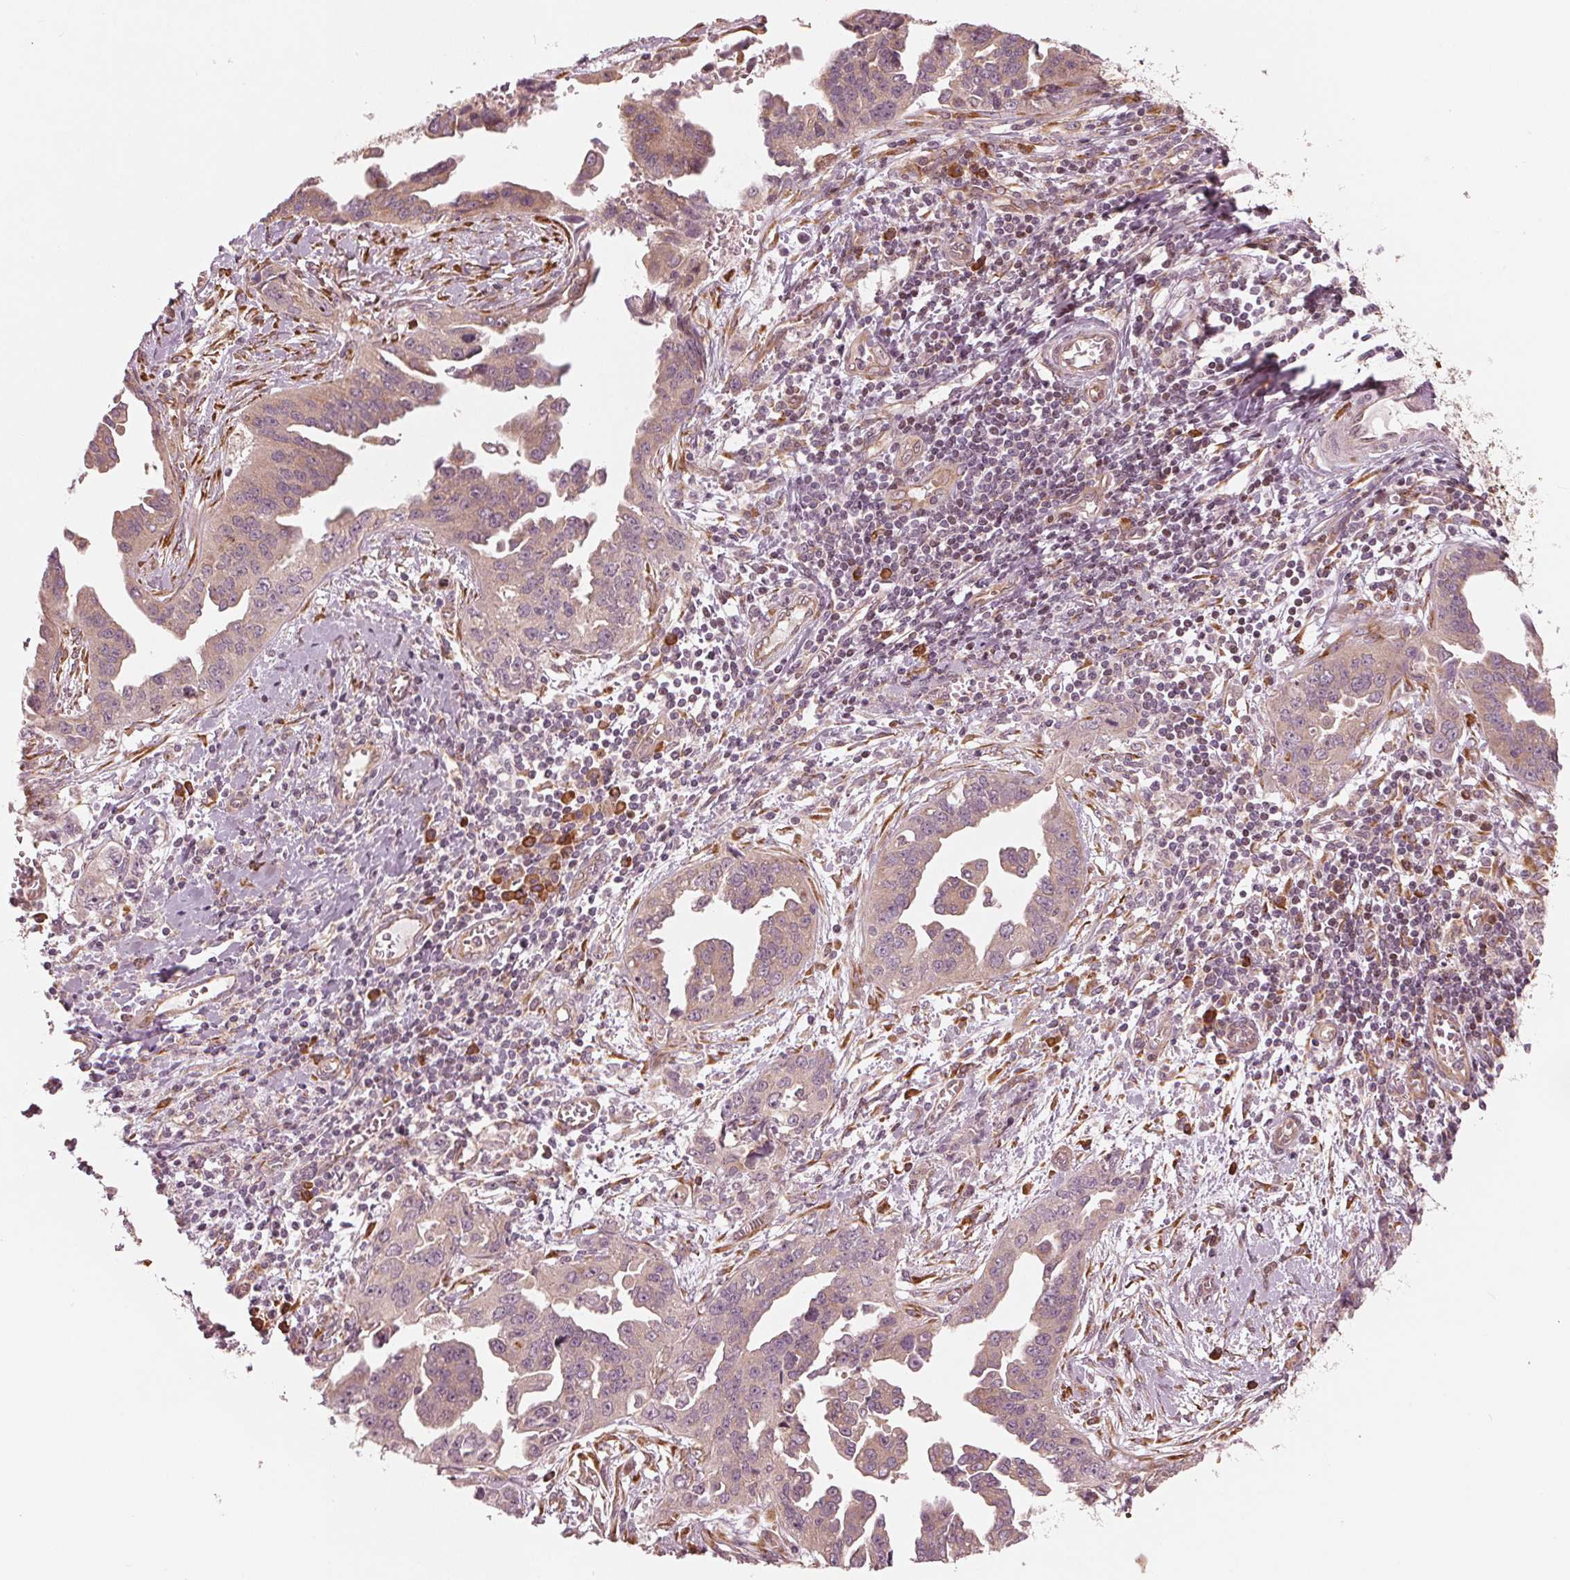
{"staining": {"intensity": "weak", "quantity": "25%-75%", "location": "cytoplasmic/membranous"}, "tissue": "ovarian cancer", "cell_type": "Tumor cells", "image_type": "cancer", "snomed": [{"axis": "morphology", "description": "Cystadenocarcinoma, serous, NOS"}, {"axis": "topography", "description": "Ovary"}], "caption": "IHC micrograph of serous cystadenocarcinoma (ovarian) stained for a protein (brown), which demonstrates low levels of weak cytoplasmic/membranous staining in about 25%-75% of tumor cells.", "gene": "CMIP", "patient": {"sex": "female", "age": 75}}